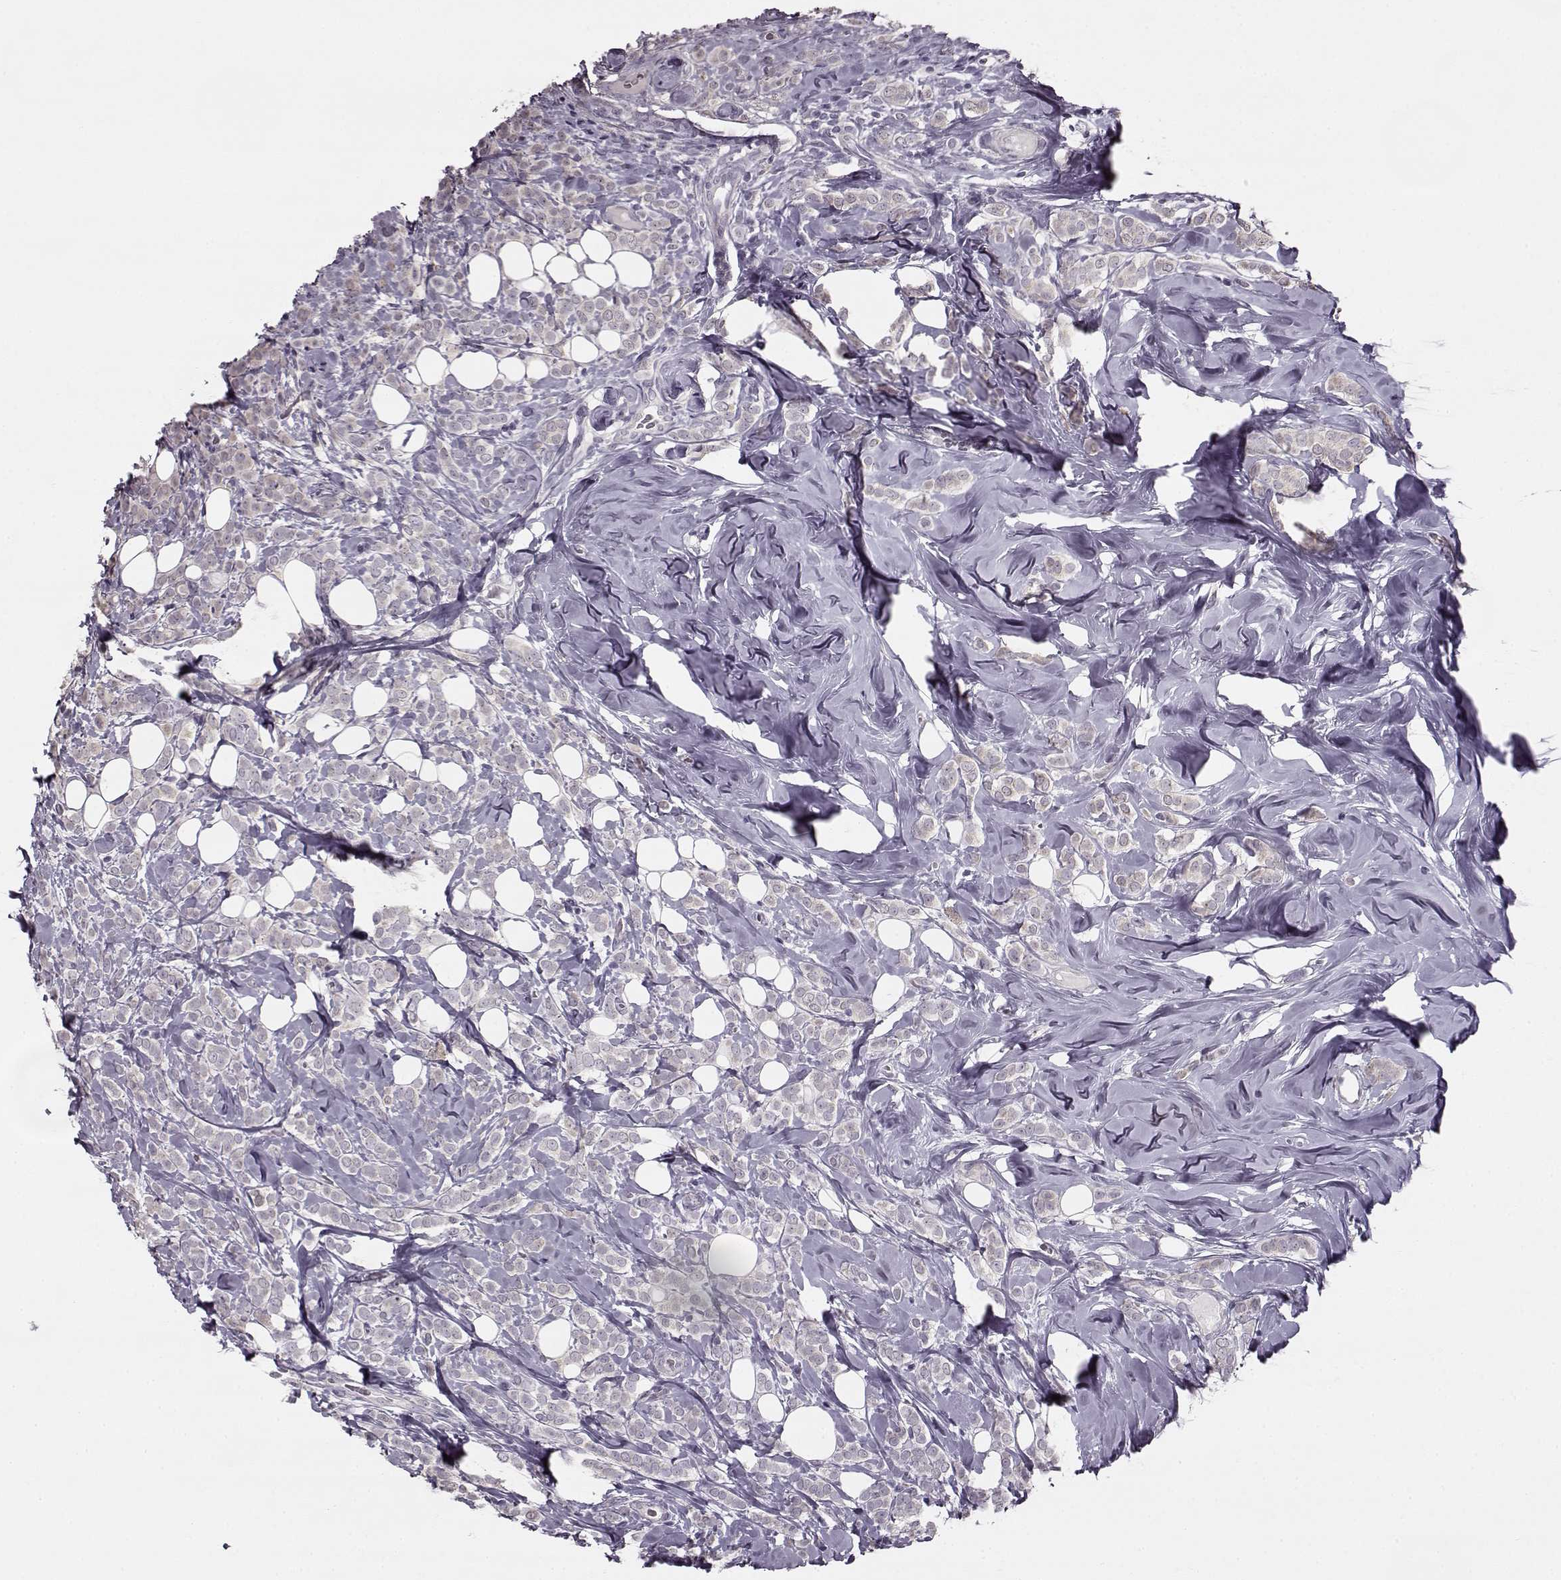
{"staining": {"intensity": "negative", "quantity": "none", "location": "none"}, "tissue": "breast cancer", "cell_type": "Tumor cells", "image_type": "cancer", "snomed": [{"axis": "morphology", "description": "Lobular carcinoma"}, {"axis": "topography", "description": "Breast"}], "caption": "DAB (3,3'-diaminobenzidine) immunohistochemical staining of breast cancer (lobular carcinoma) demonstrates no significant expression in tumor cells.", "gene": "MAP6D1", "patient": {"sex": "female", "age": 49}}